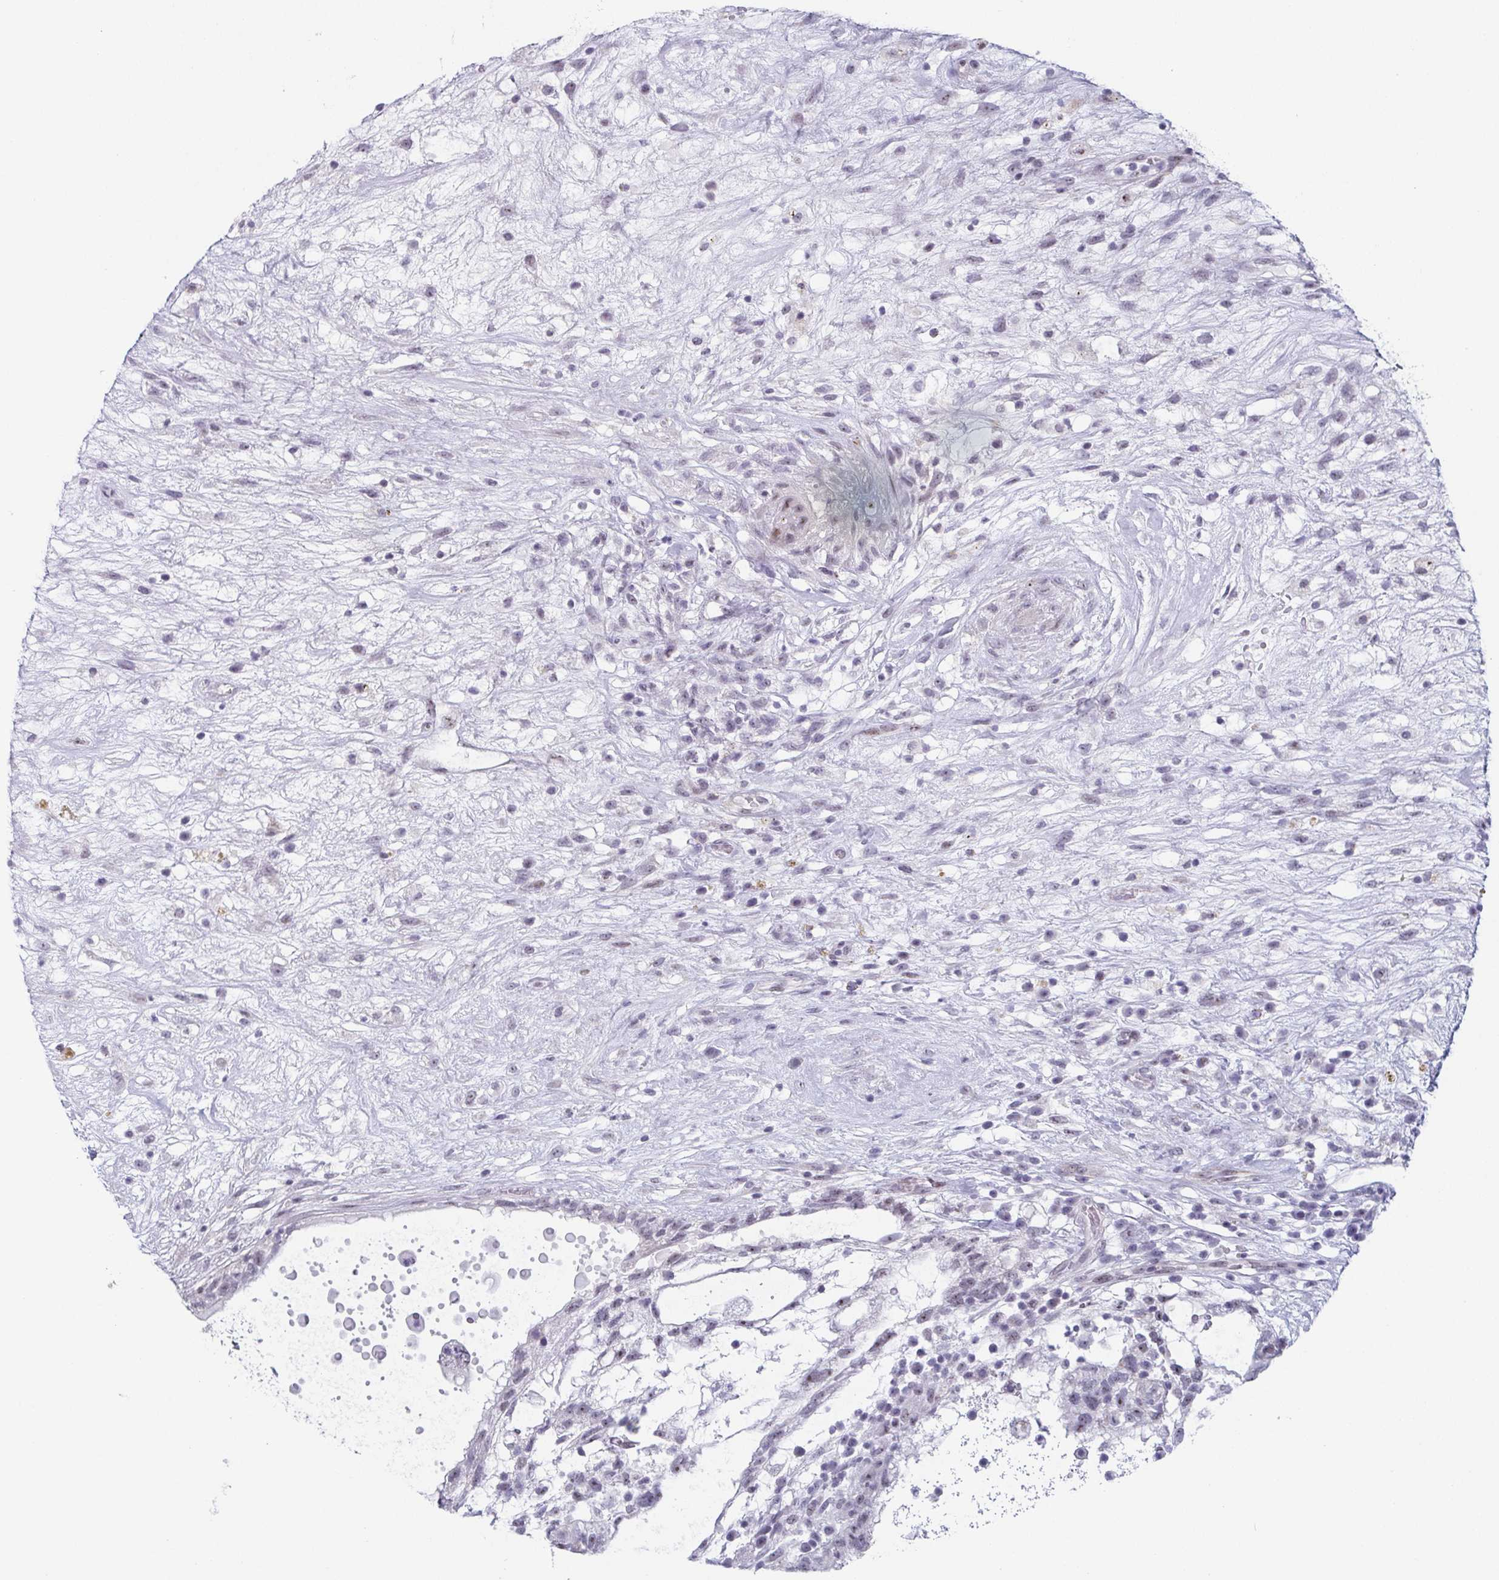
{"staining": {"intensity": "negative", "quantity": "none", "location": "none"}, "tissue": "testis cancer", "cell_type": "Tumor cells", "image_type": "cancer", "snomed": [{"axis": "morphology", "description": "Normal tissue, NOS"}, {"axis": "morphology", "description": "Carcinoma, Embryonal, NOS"}, {"axis": "topography", "description": "Testis"}], "caption": "Immunohistochemistry of human testis embryonal carcinoma demonstrates no expression in tumor cells.", "gene": "EXOSC7", "patient": {"sex": "male", "age": 32}}